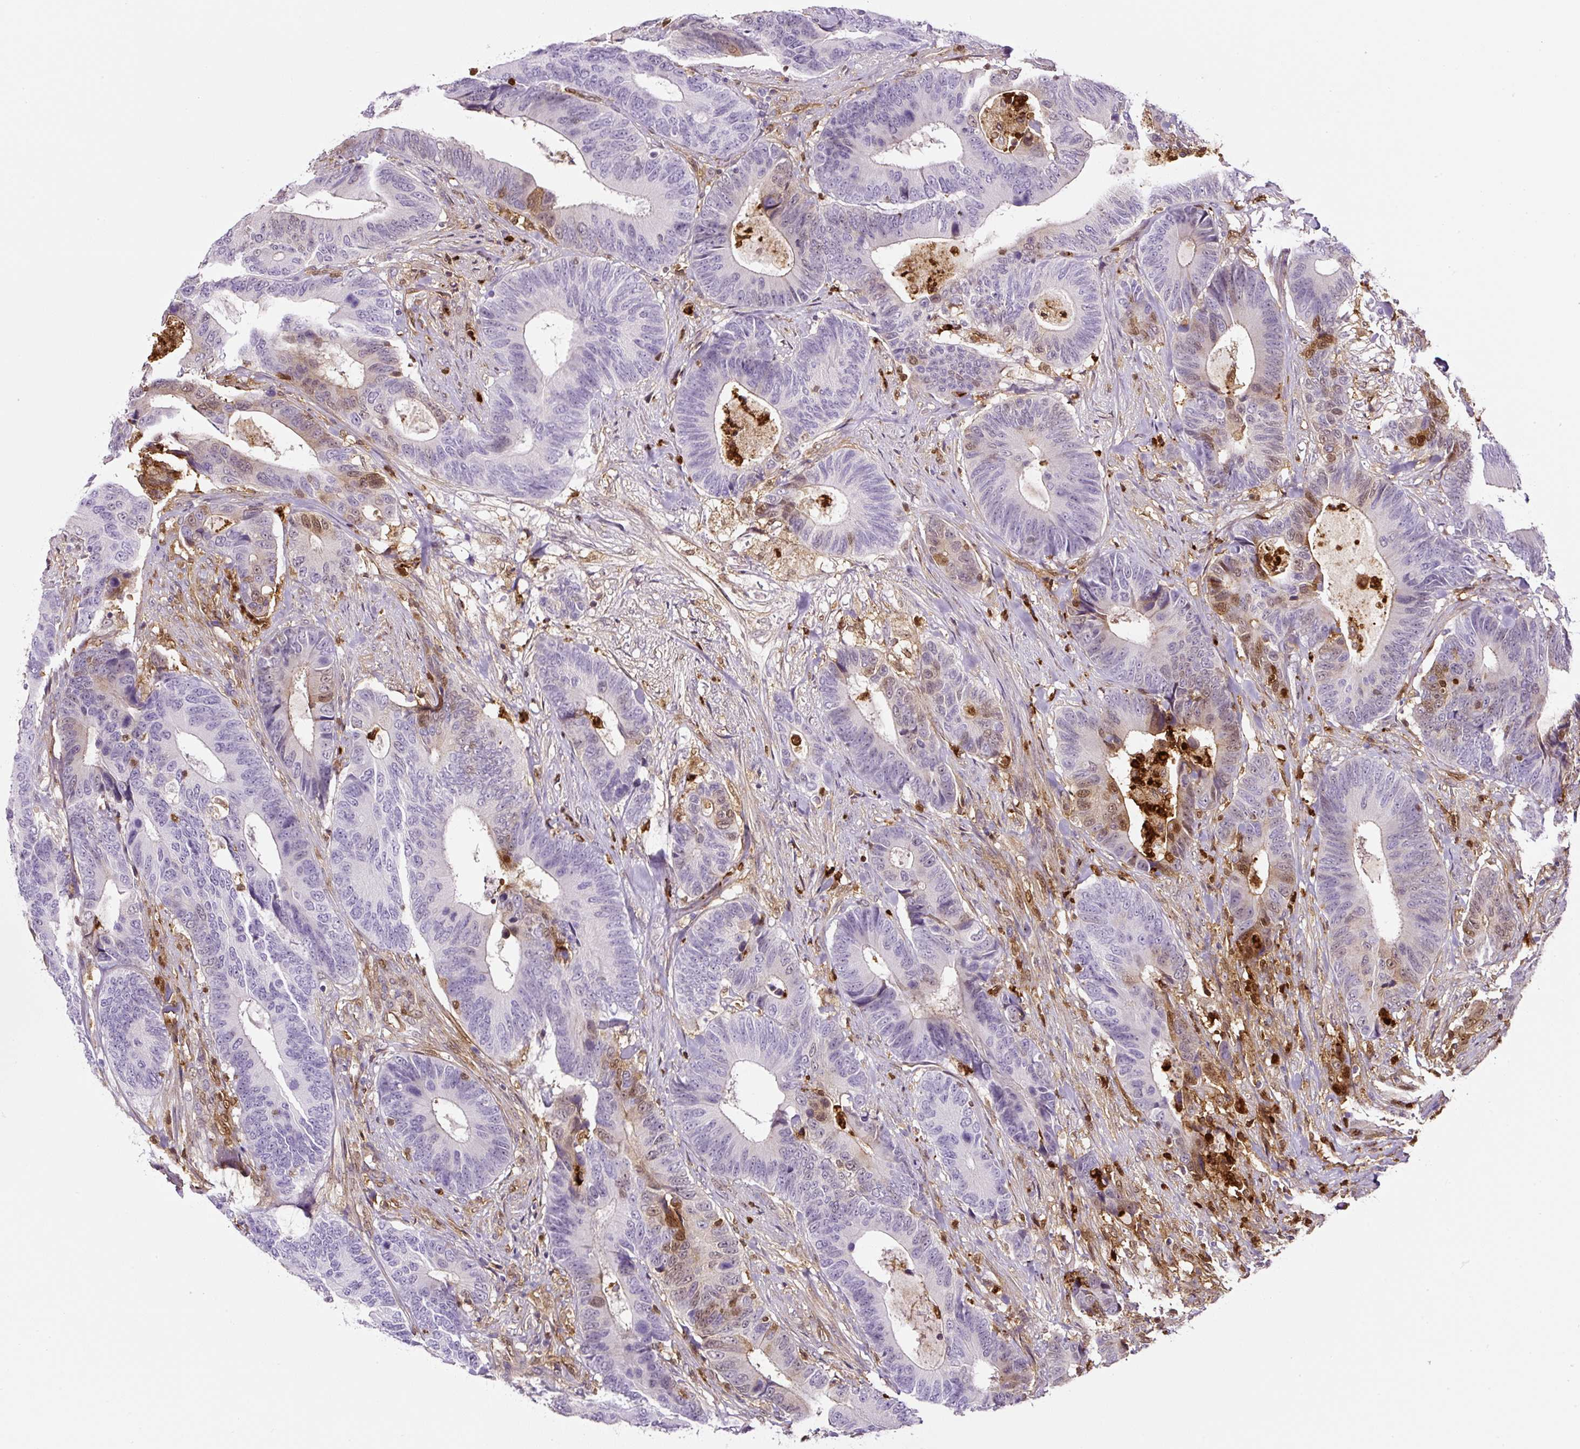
{"staining": {"intensity": "moderate", "quantity": "<25%", "location": "cytoplasmic/membranous,nuclear"}, "tissue": "colorectal cancer", "cell_type": "Tumor cells", "image_type": "cancer", "snomed": [{"axis": "morphology", "description": "Adenocarcinoma, NOS"}, {"axis": "topography", "description": "Colon"}], "caption": "The immunohistochemical stain shows moderate cytoplasmic/membranous and nuclear staining in tumor cells of colorectal adenocarcinoma tissue.", "gene": "ANXA1", "patient": {"sex": "male", "age": 87}}